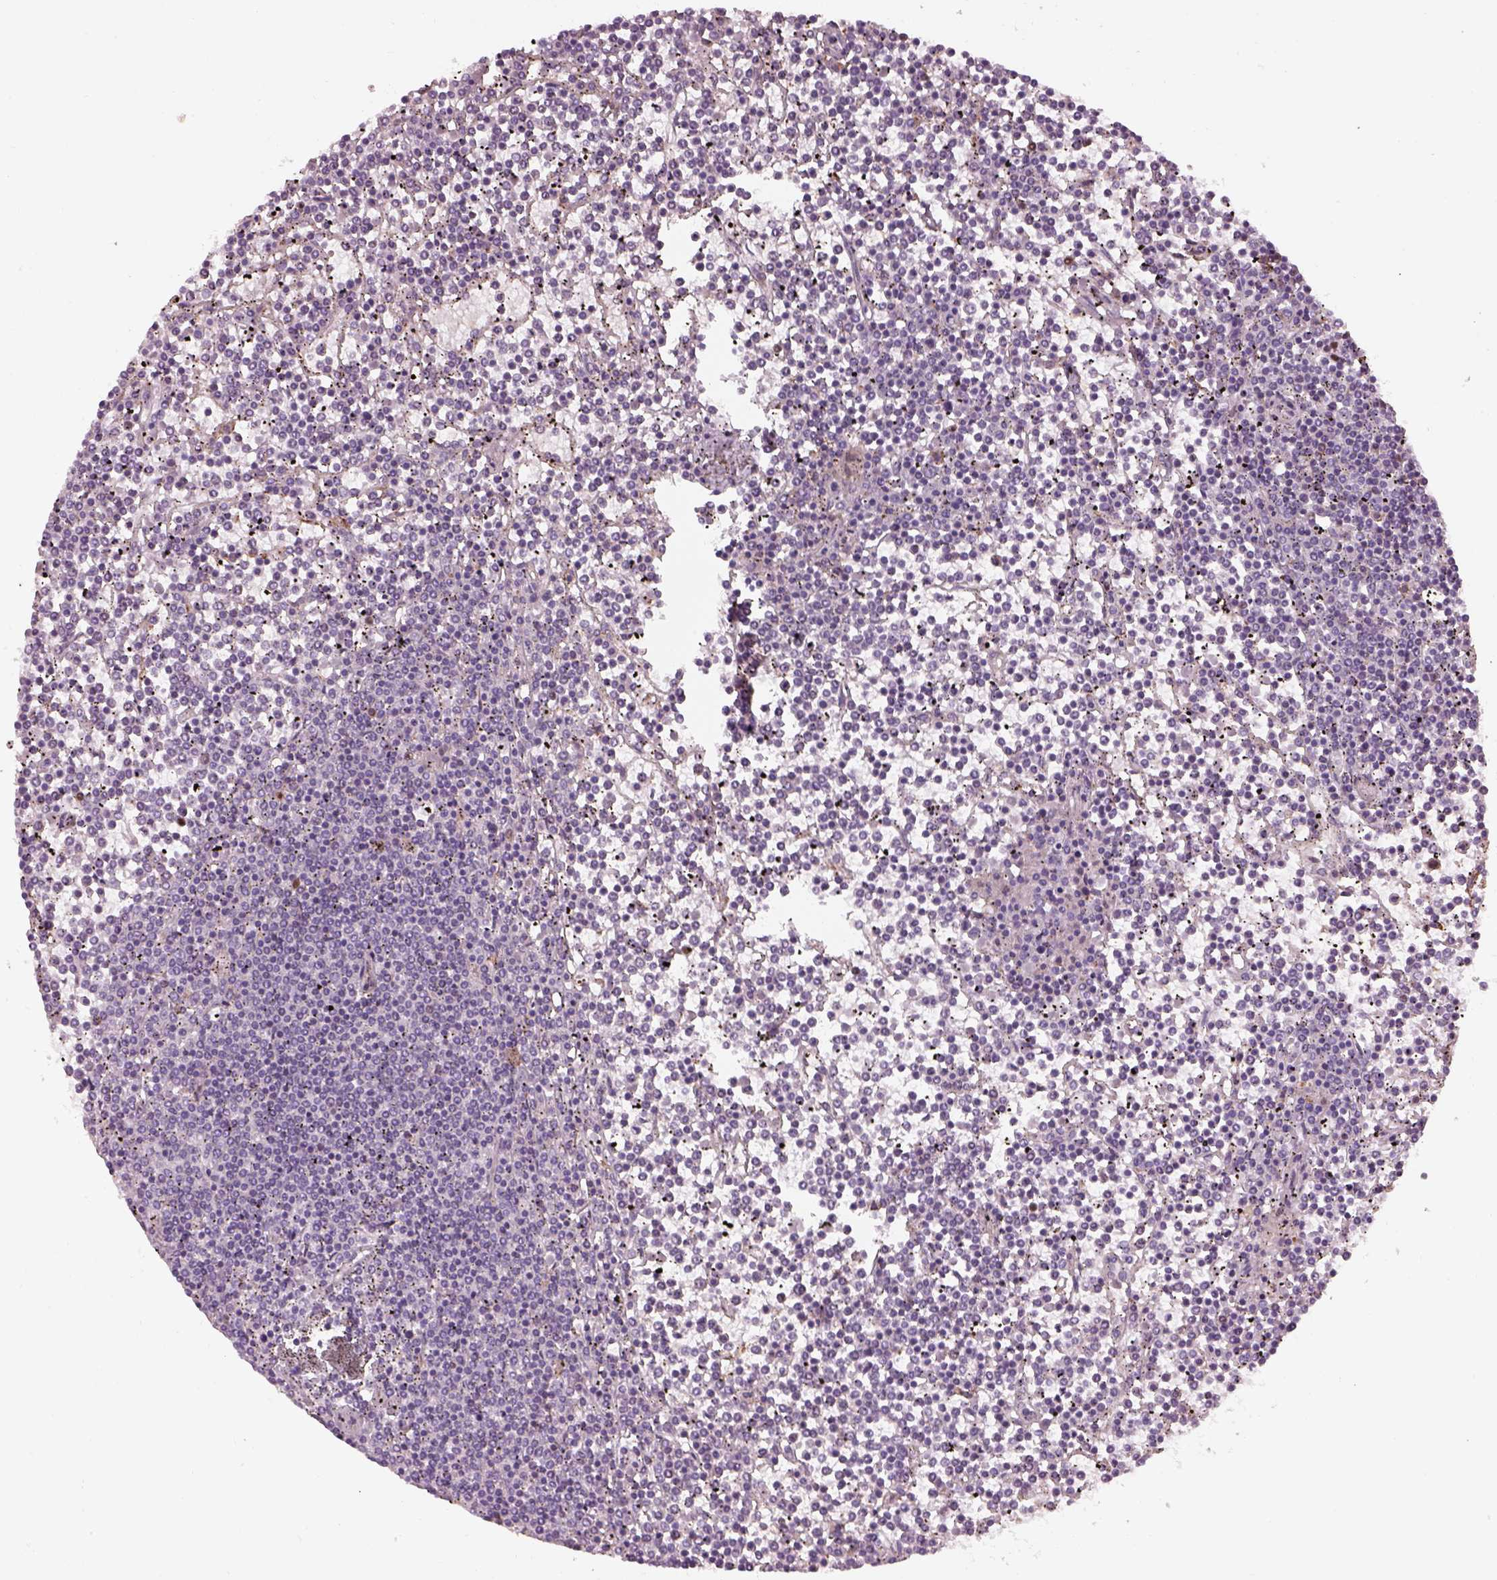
{"staining": {"intensity": "negative", "quantity": "none", "location": "none"}, "tissue": "lymphoma", "cell_type": "Tumor cells", "image_type": "cancer", "snomed": [{"axis": "morphology", "description": "Malignant lymphoma, non-Hodgkin's type, Low grade"}, {"axis": "topography", "description": "Spleen"}], "caption": "High power microscopy micrograph of an IHC micrograph of low-grade malignant lymphoma, non-Hodgkin's type, revealing no significant positivity in tumor cells. The staining is performed using DAB brown chromogen with nuclei counter-stained in using hematoxylin.", "gene": "PABPC1L2B", "patient": {"sex": "female", "age": 19}}